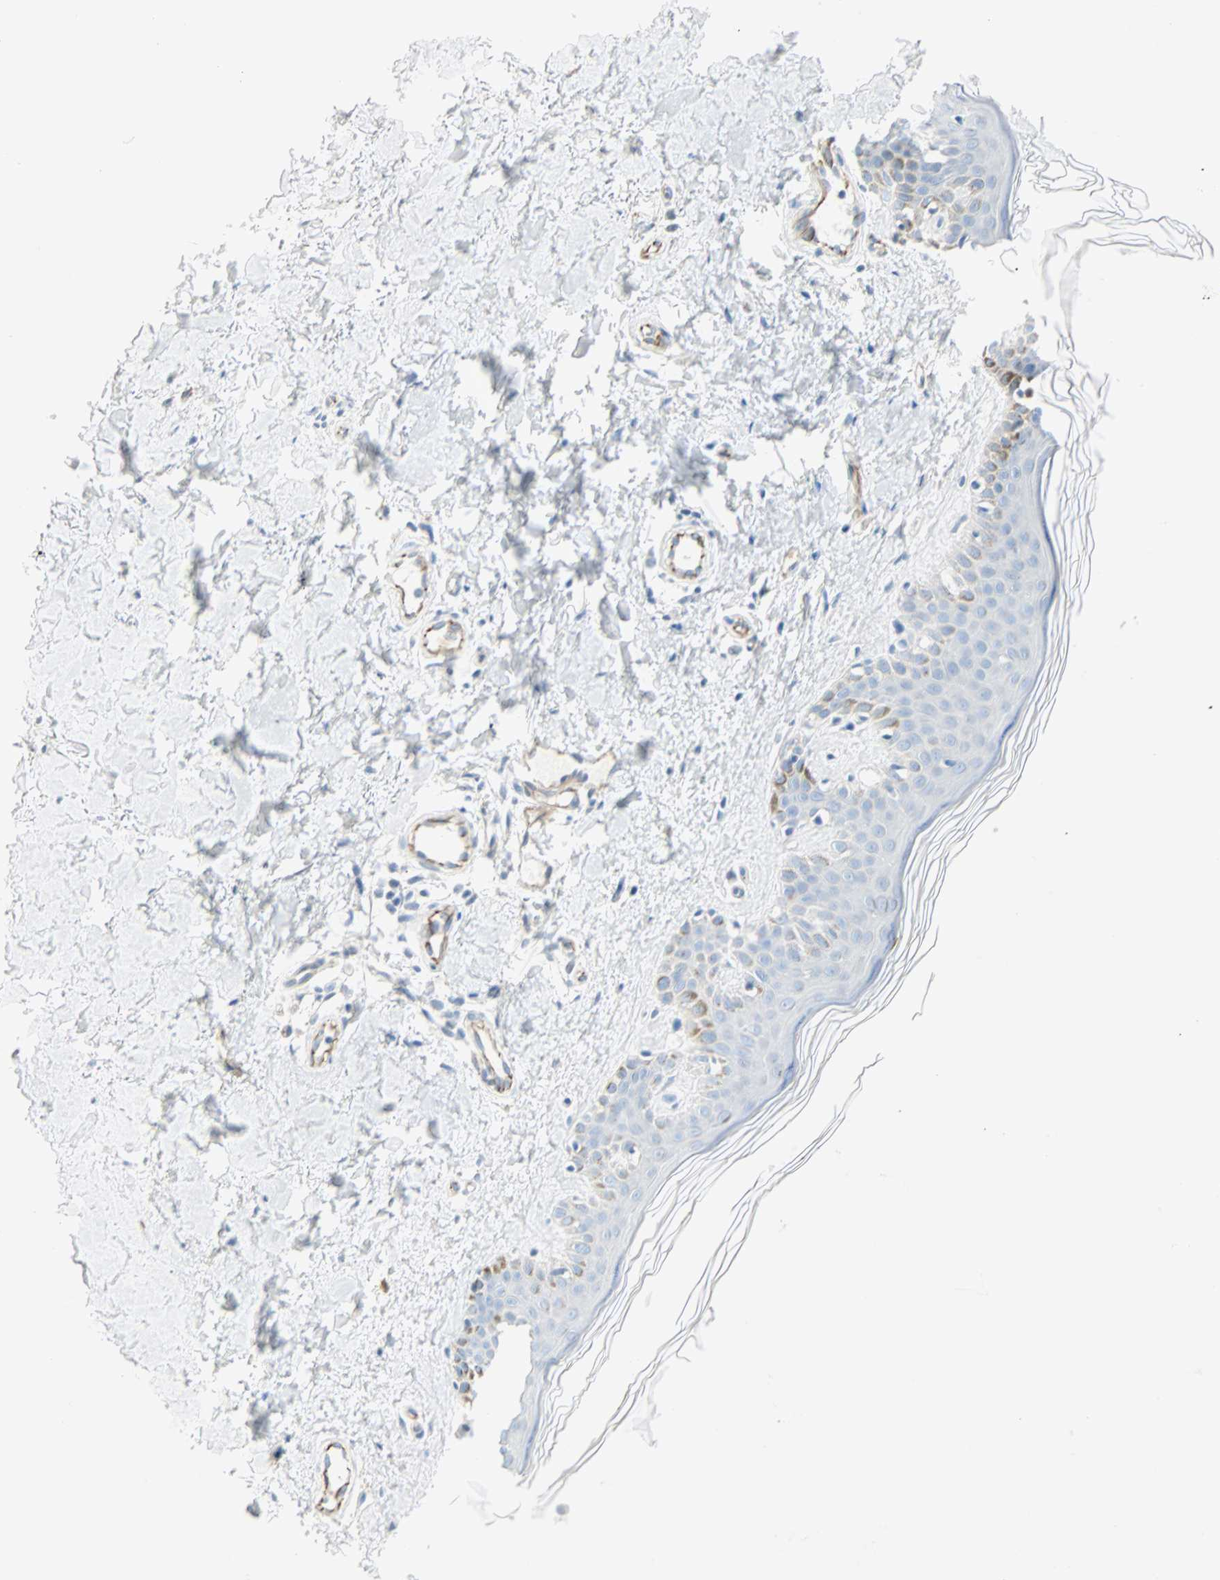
{"staining": {"intensity": "negative", "quantity": "none", "location": "none"}, "tissue": "skin", "cell_type": "Fibroblasts", "image_type": "normal", "snomed": [{"axis": "morphology", "description": "Normal tissue, NOS"}, {"axis": "topography", "description": "Skin"}], "caption": "IHC of benign skin exhibits no positivity in fibroblasts.", "gene": "VPS9D1", "patient": {"sex": "male", "age": 67}}